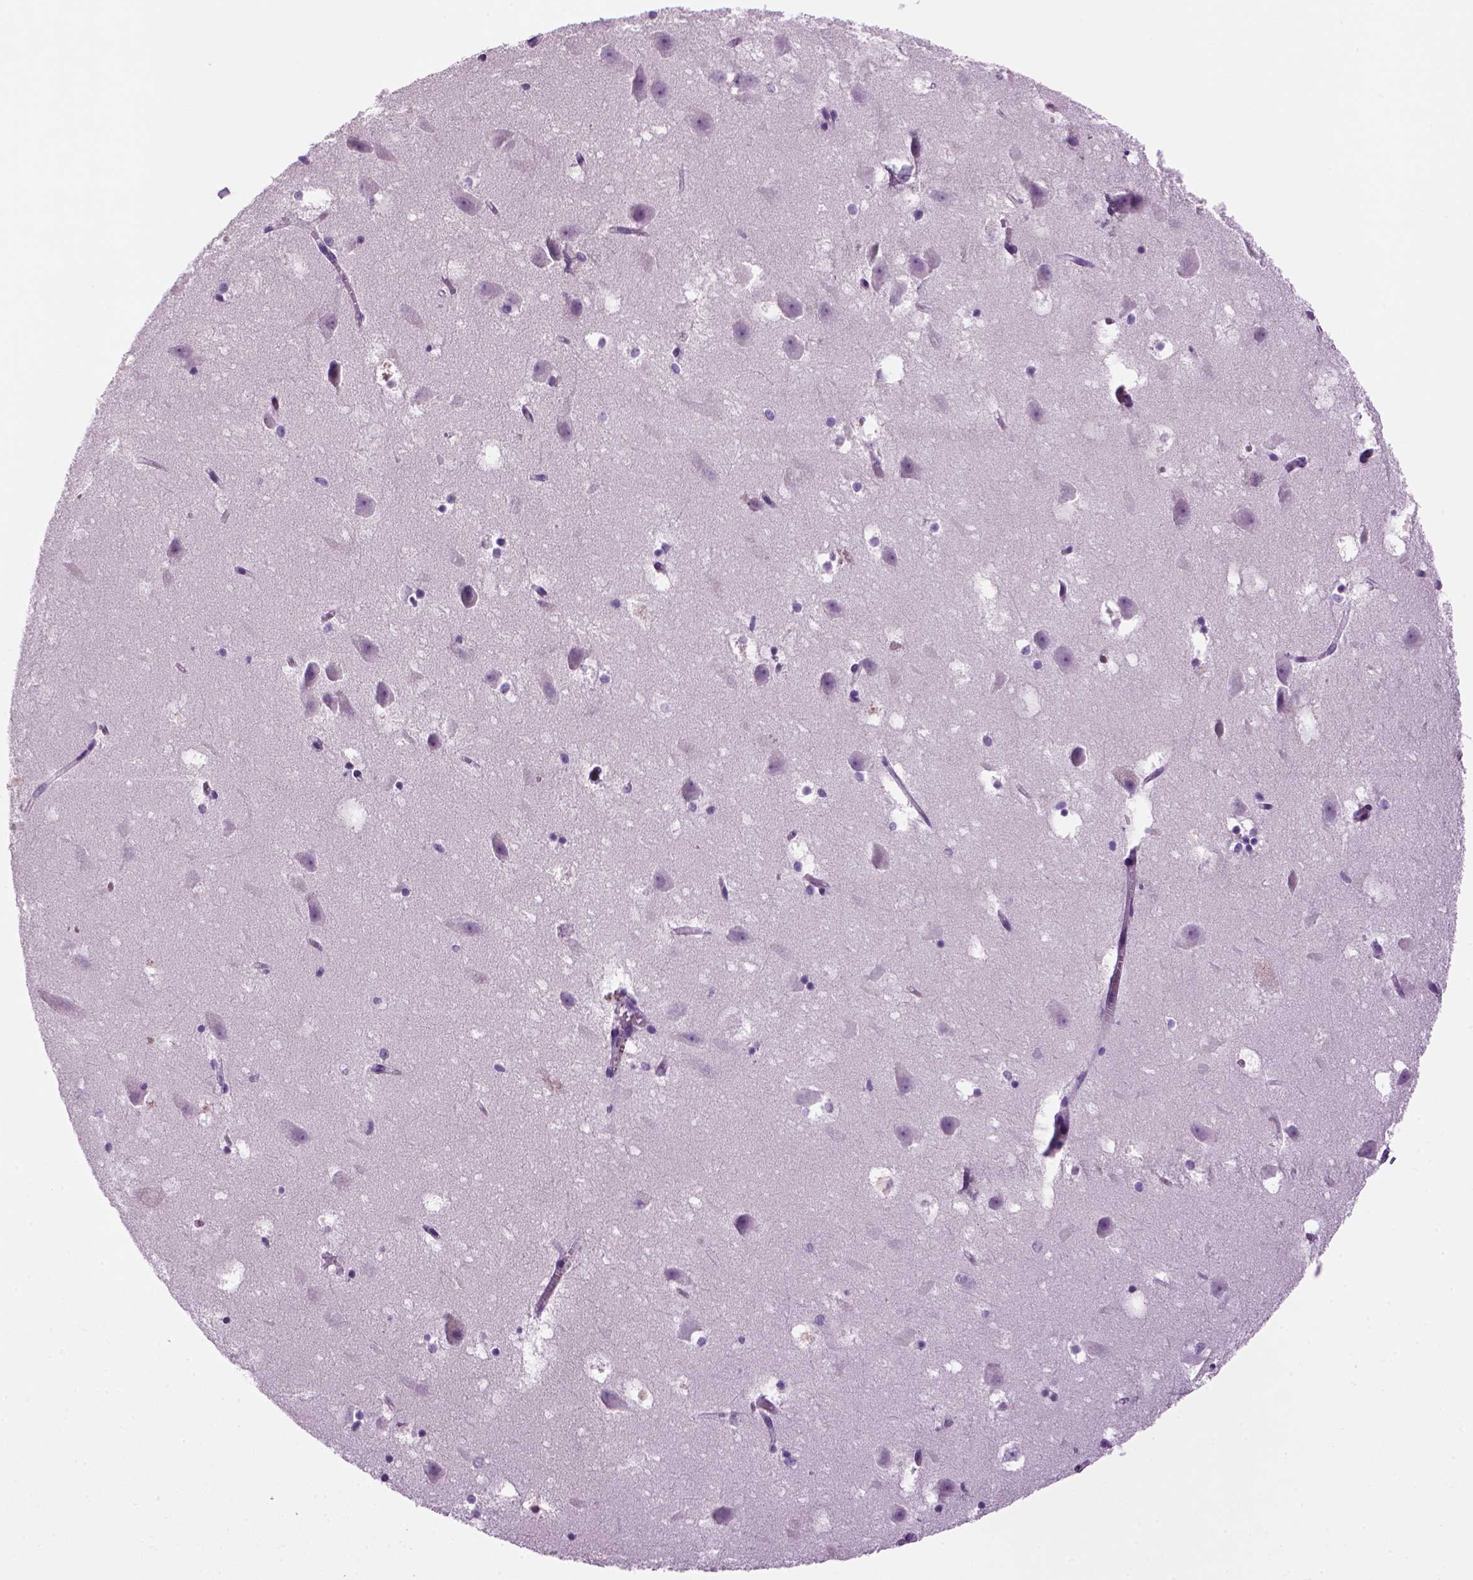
{"staining": {"intensity": "negative", "quantity": "none", "location": "none"}, "tissue": "hippocampus", "cell_type": "Glial cells", "image_type": "normal", "snomed": [{"axis": "morphology", "description": "Normal tissue, NOS"}, {"axis": "topography", "description": "Hippocampus"}], "caption": "The micrograph exhibits no significant positivity in glial cells of hippocampus. (IHC, brightfield microscopy, high magnification).", "gene": "MZB1", "patient": {"sex": "male", "age": 58}}